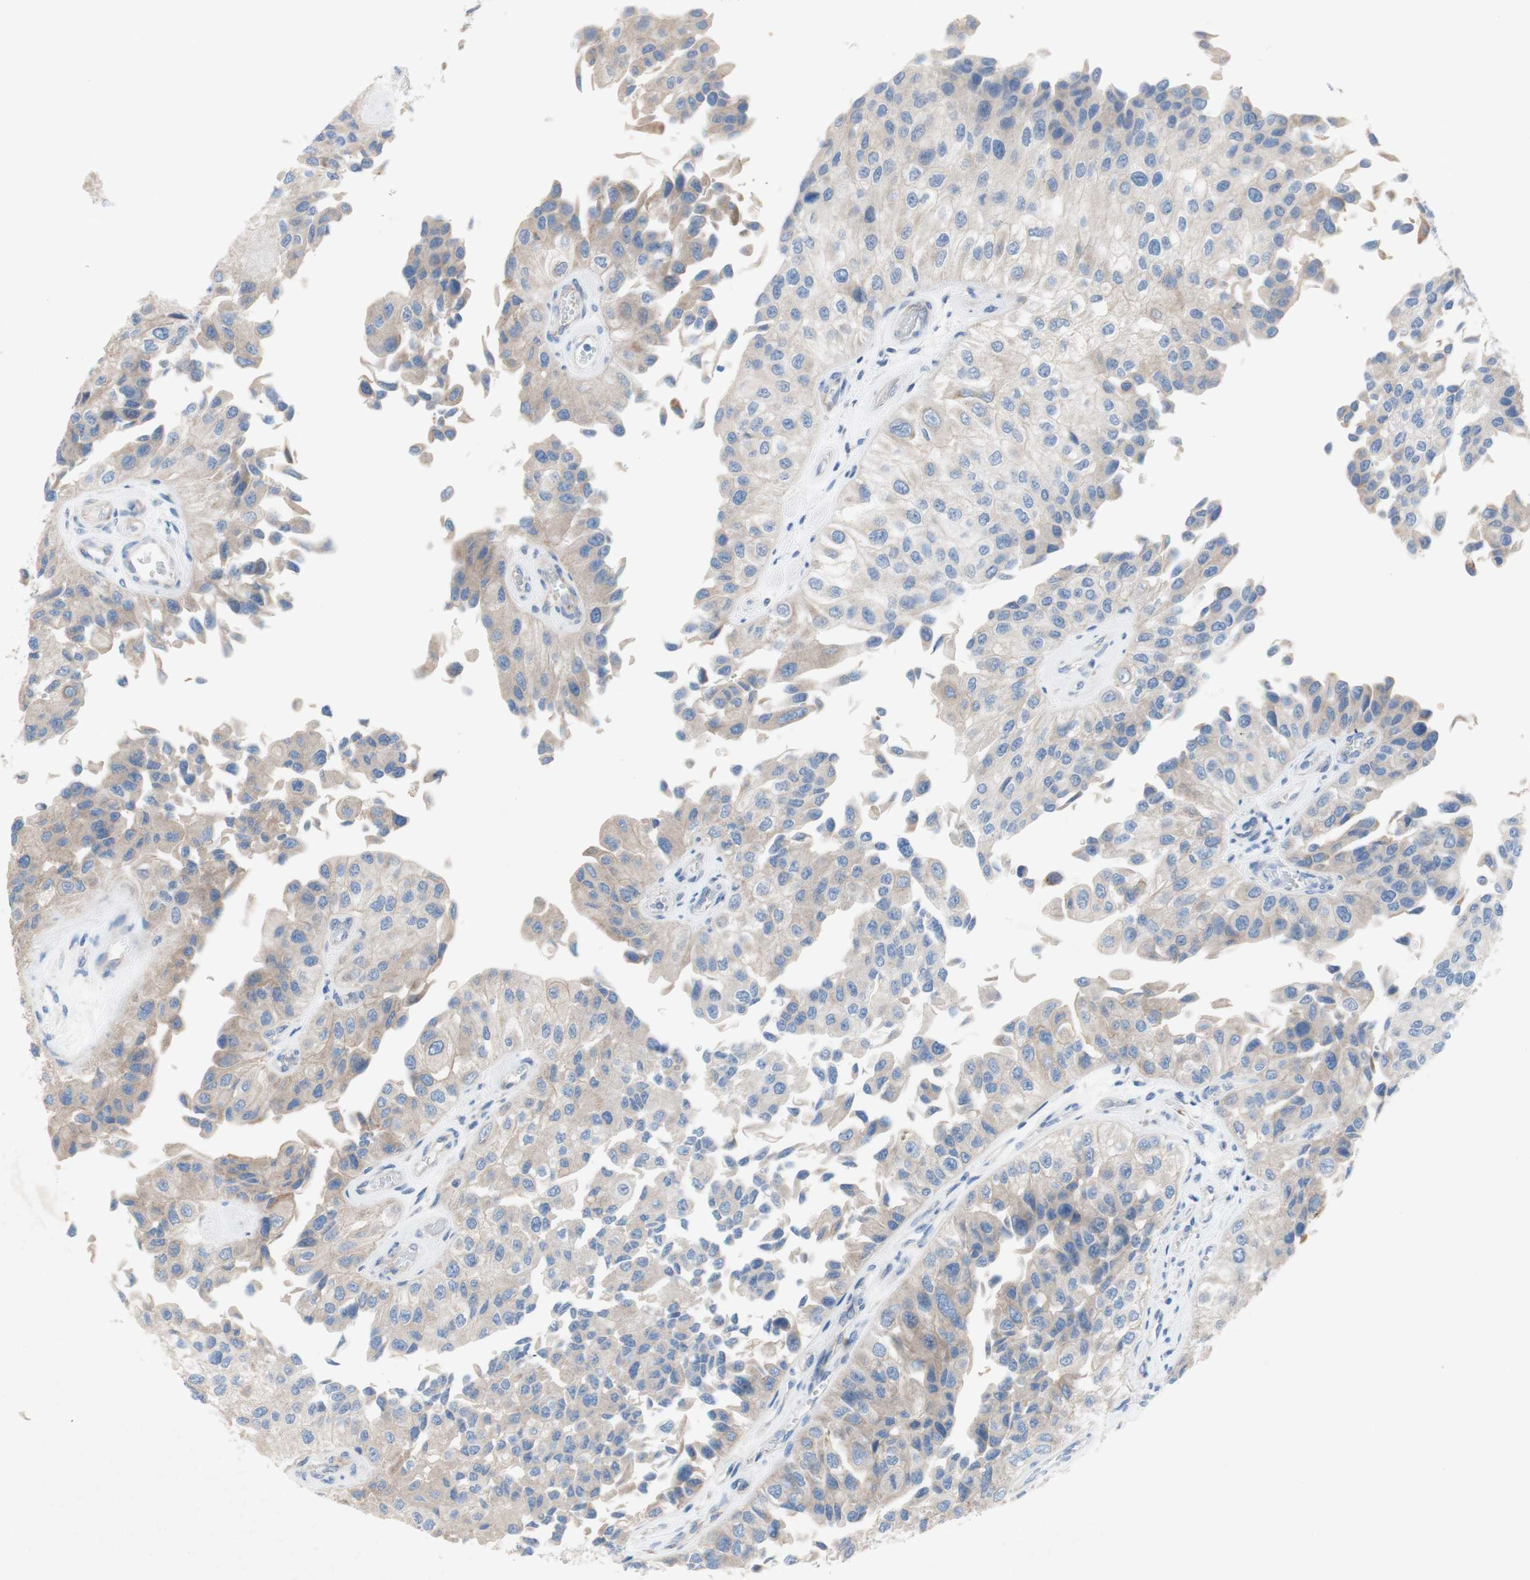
{"staining": {"intensity": "negative", "quantity": "none", "location": "none"}, "tissue": "urothelial cancer", "cell_type": "Tumor cells", "image_type": "cancer", "snomed": [{"axis": "morphology", "description": "Urothelial carcinoma, High grade"}, {"axis": "topography", "description": "Kidney"}, {"axis": "topography", "description": "Urinary bladder"}], "caption": "Tumor cells are negative for brown protein staining in high-grade urothelial carcinoma.", "gene": "TMIGD2", "patient": {"sex": "male", "age": 77}}